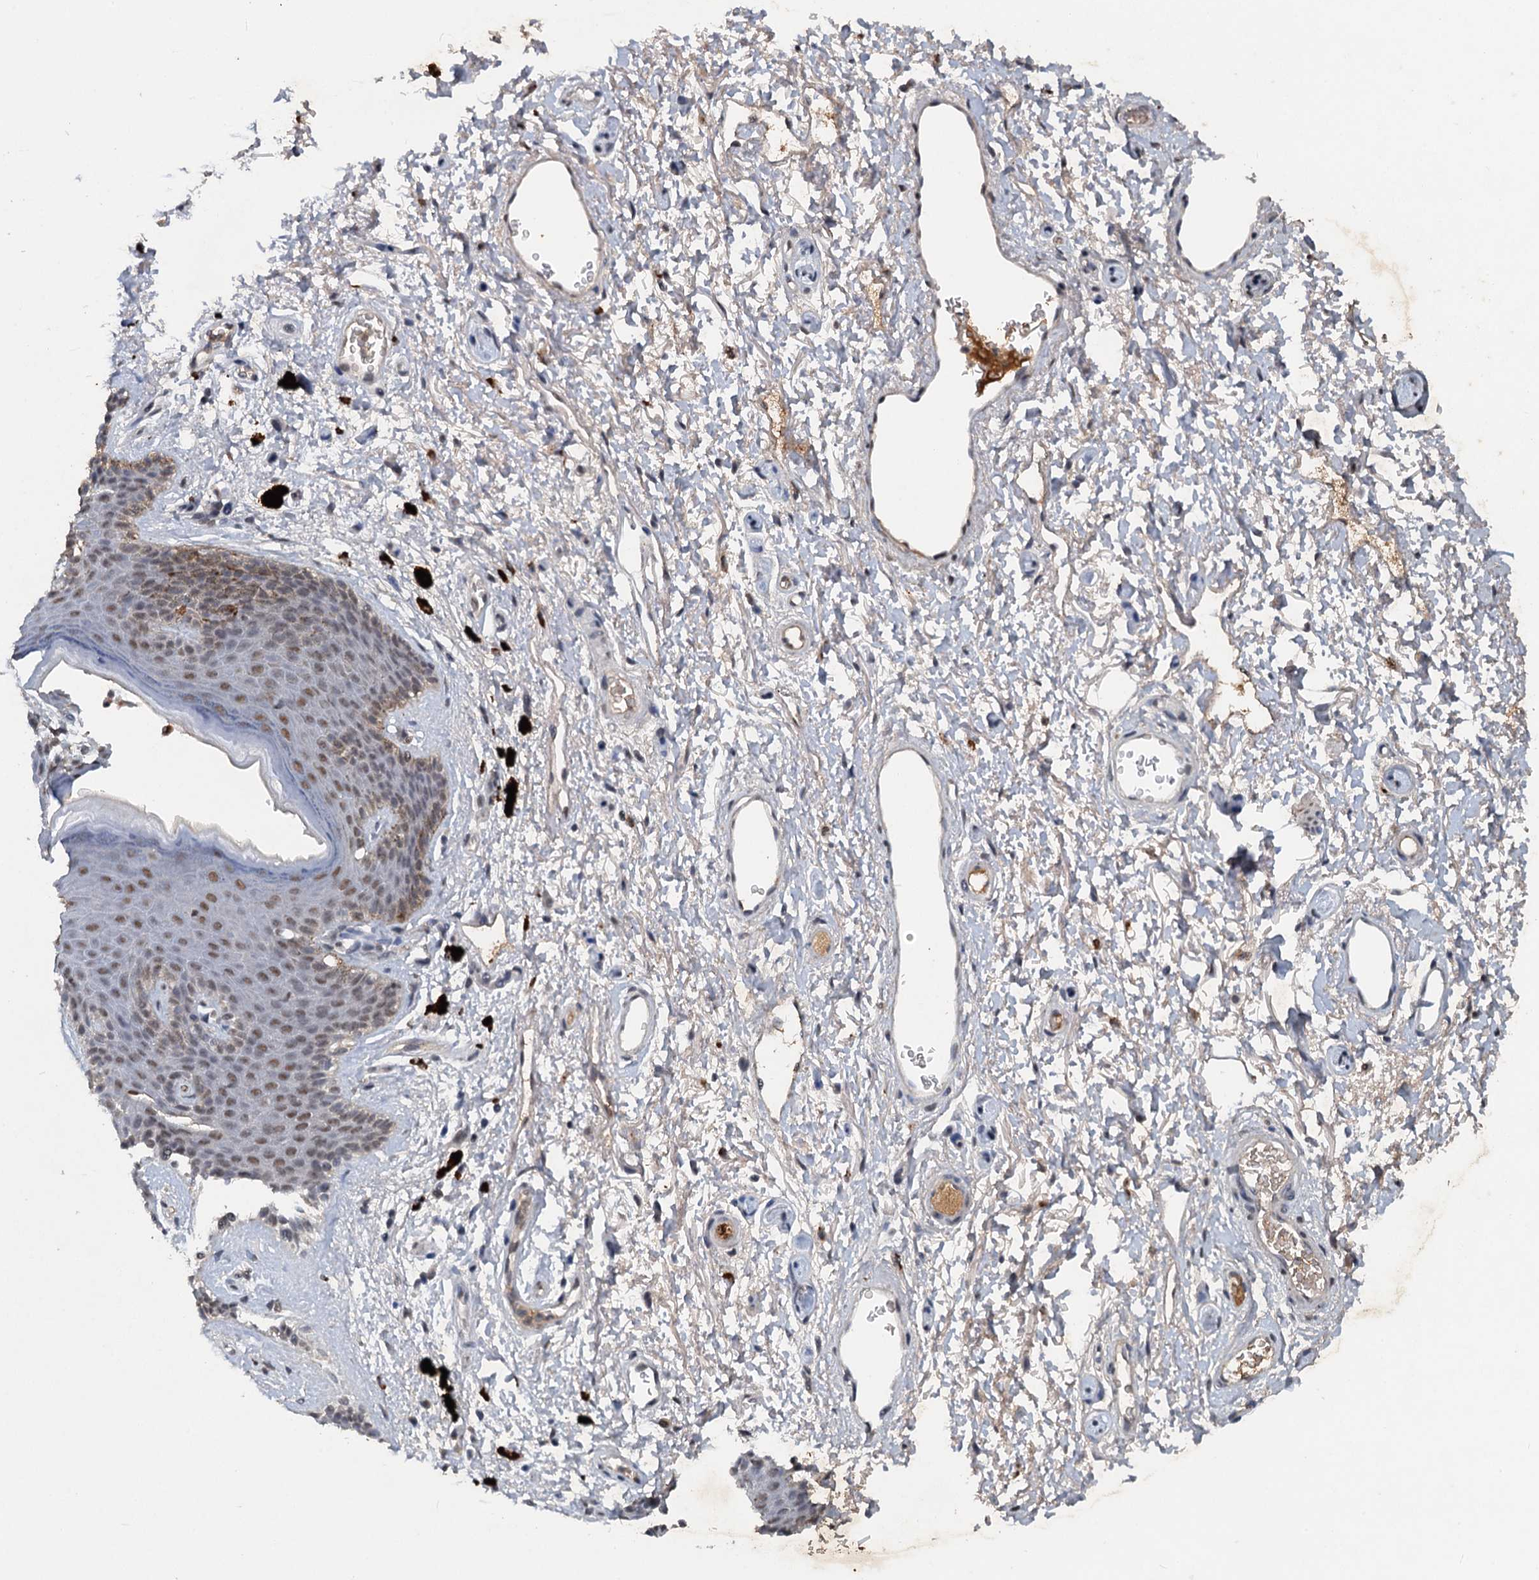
{"staining": {"intensity": "moderate", "quantity": "25%-75%", "location": "nuclear"}, "tissue": "skin", "cell_type": "Epidermal cells", "image_type": "normal", "snomed": [{"axis": "morphology", "description": "Normal tissue, NOS"}, {"axis": "topography", "description": "Anal"}], "caption": "Human skin stained for a protein (brown) demonstrates moderate nuclear positive expression in about 25%-75% of epidermal cells.", "gene": "CSTF3", "patient": {"sex": "female", "age": 46}}